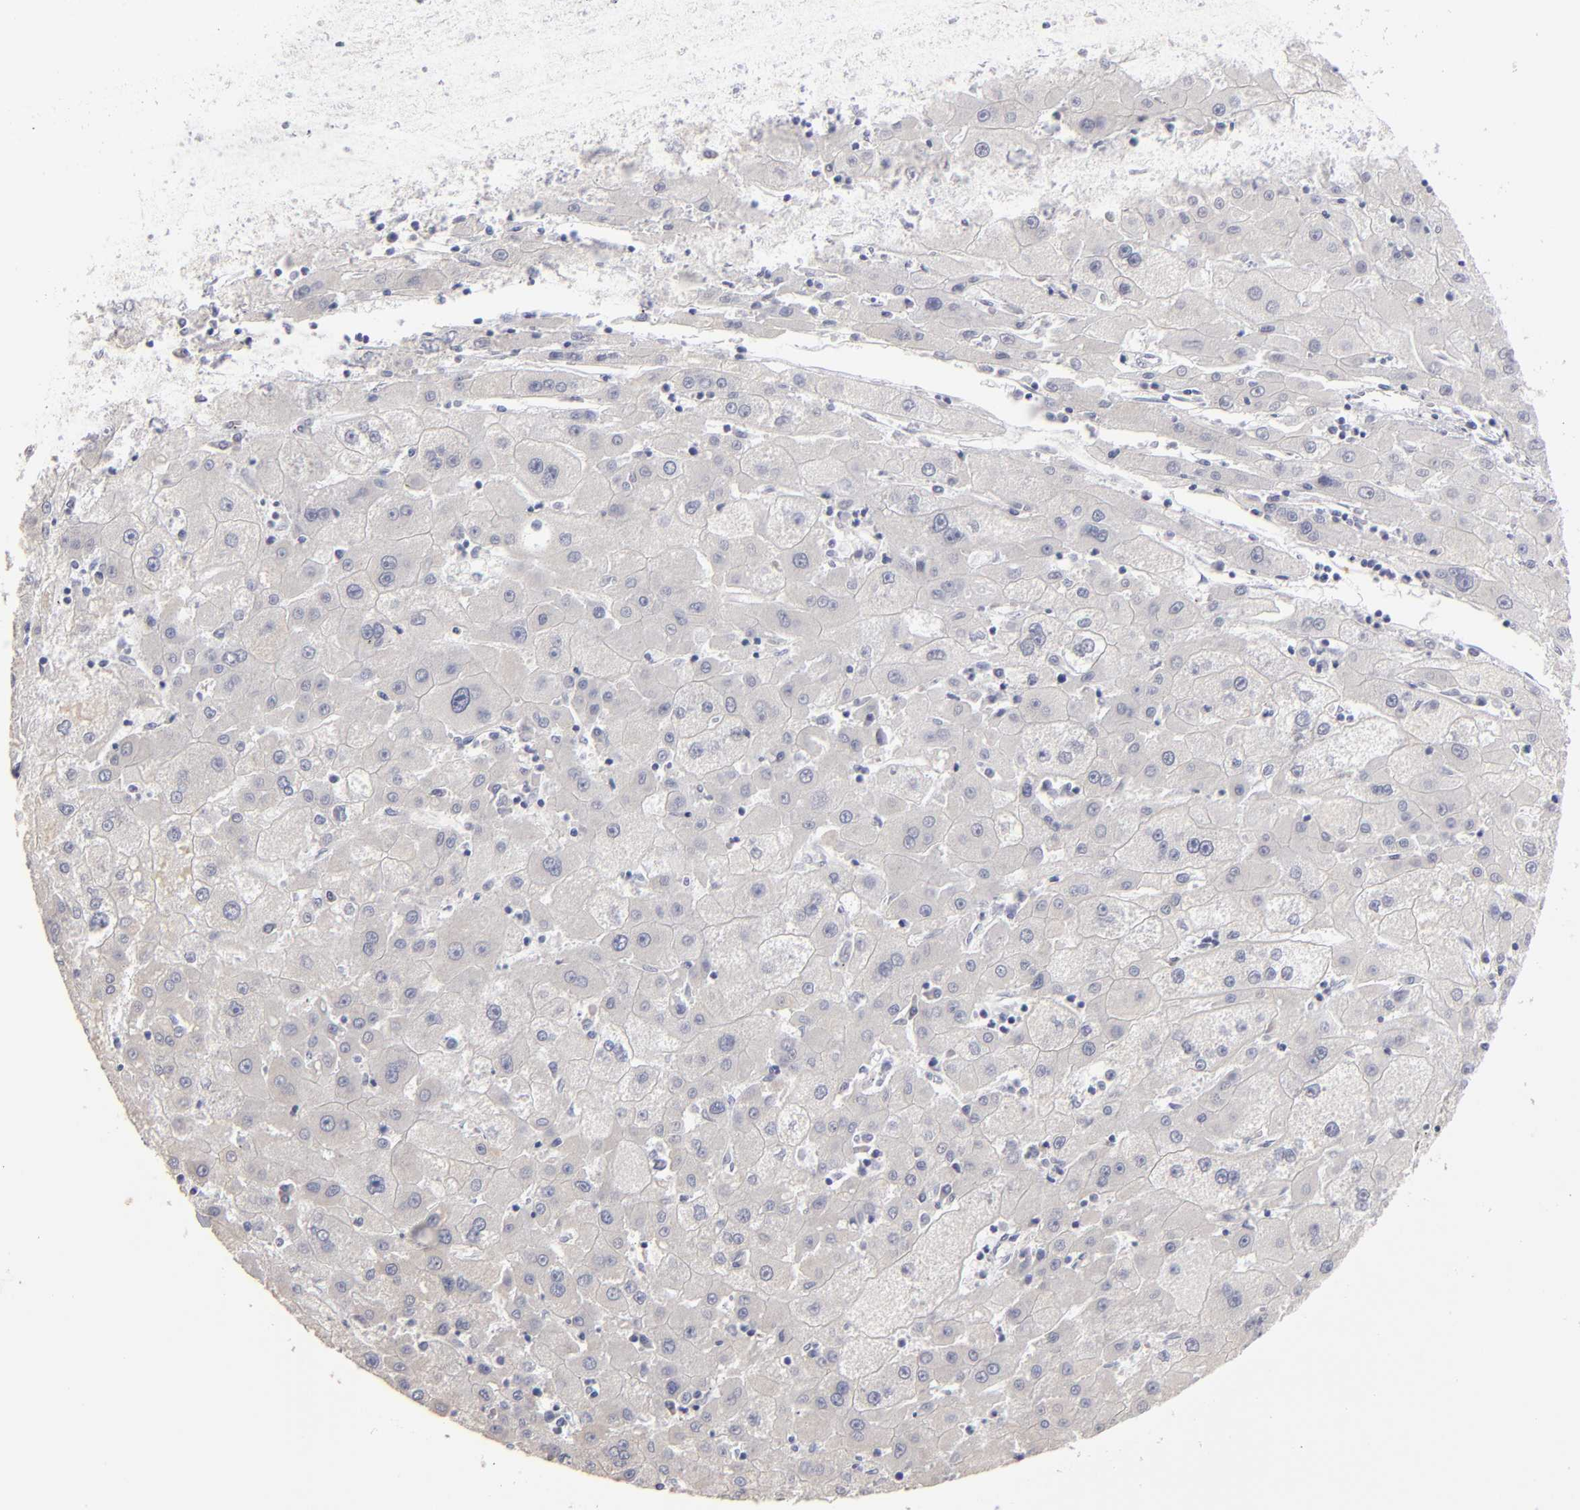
{"staining": {"intensity": "negative", "quantity": "none", "location": "none"}, "tissue": "liver cancer", "cell_type": "Tumor cells", "image_type": "cancer", "snomed": [{"axis": "morphology", "description": "Carcinoma, Hepatocellular, NOS"}, {"axis": "topography", "description": "Liver"}], "caption": "This is an immunohistochemistry histopathology image of human hepatocellular carcinoma (liver). There is no positivity in tumor cells.", "gene": "RPH3A", "patient": {"sex": "male", "age": 72}}